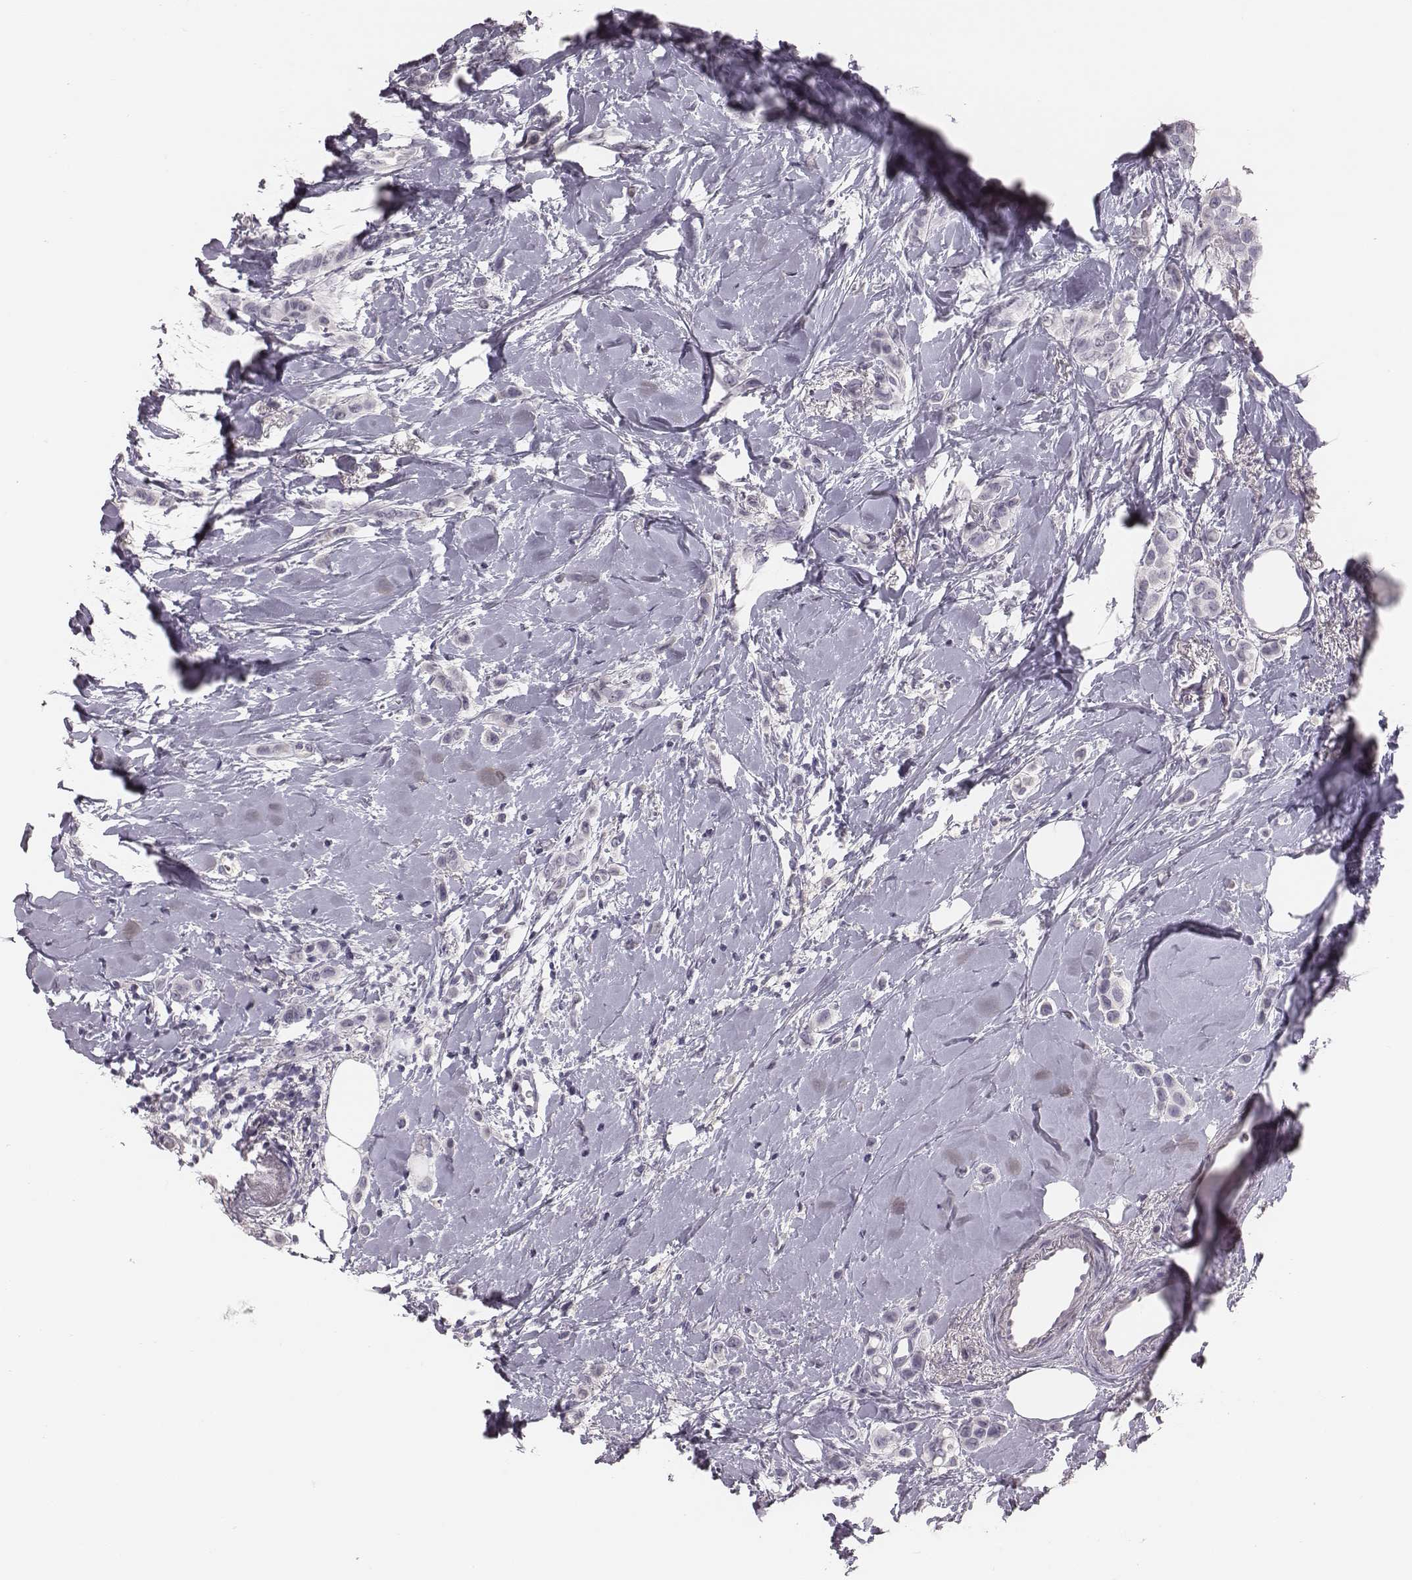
{"staining": {"intensity": "negative", "quantity": "none", "location": "none"}, "tissue": "breast cancer", "cell_type": "Tumor cells", "image_type": "cancer", "snomed": [{"axis": "morphology", "description": "Lobular carcinoma"}, {"axis": "topography", "description": "Breast"}], "caption": "High power microscopy micrograph of an immunohistochemistry micrograph of breast lobular carcinoma, revealing no significant staining in tumor cells. Nuclei are stained in blue.", "gene": "CSHL1", "patient": {"sex": "female", "age": 66}}